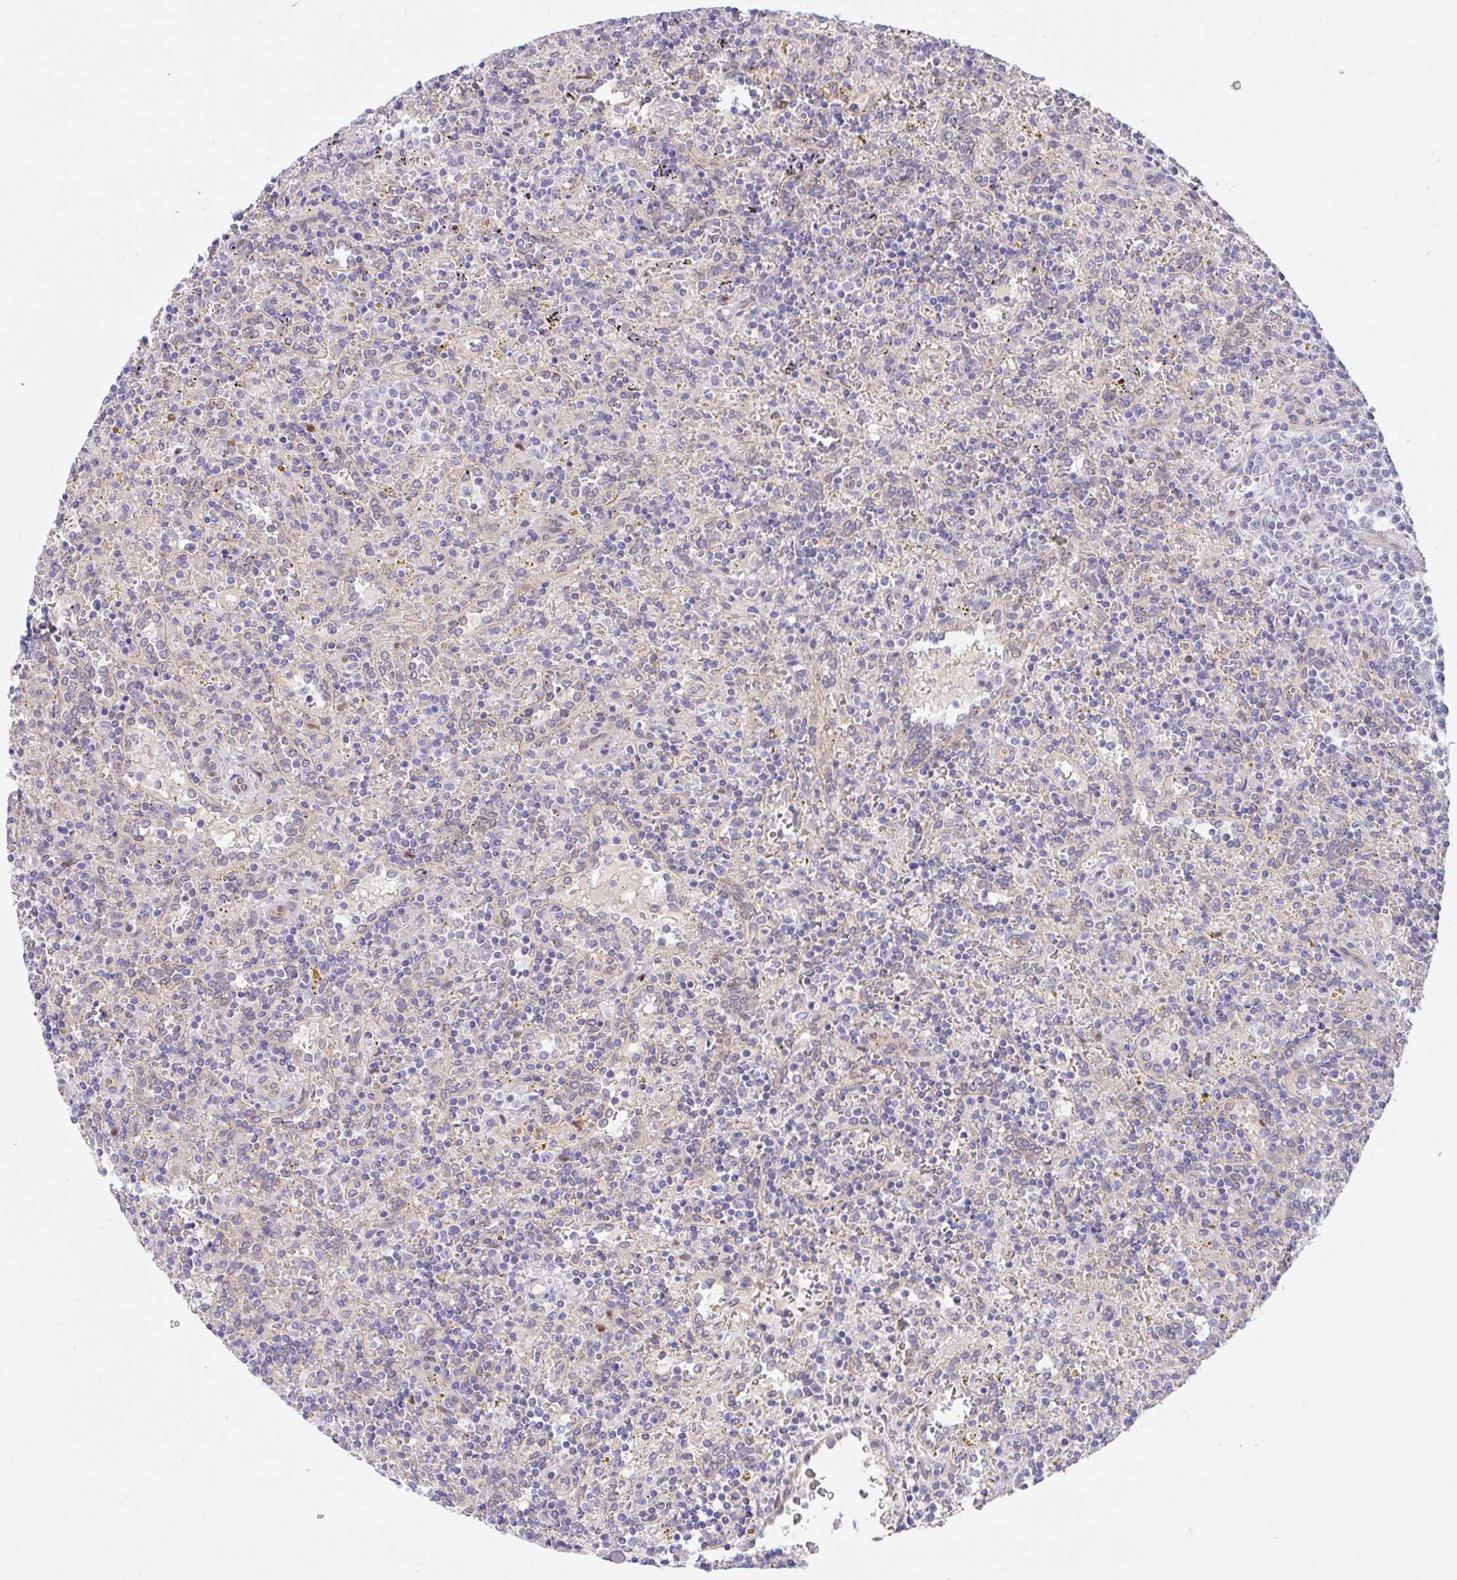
{"staining": {"intensity": "negative", "quantity": "none", "location": "none"}, "tissue": "lymphoma", "cell_type": "Tumor cells", "image_type": "cancer", "snomed": [{"axis": "morphology", "description": "Malignant lymphoma, non-Hodgkin's type, Low grade"}, {"axis": "topography", "description": "Spleen"}], "caption": "High power microscopy image of an immunohistochemistry (IHC) micrograph of lymphoma, revealing no significant positivity in tumor cells.", "gene": "ZBED3", "patient": {"sex": "male", "age": 67}}